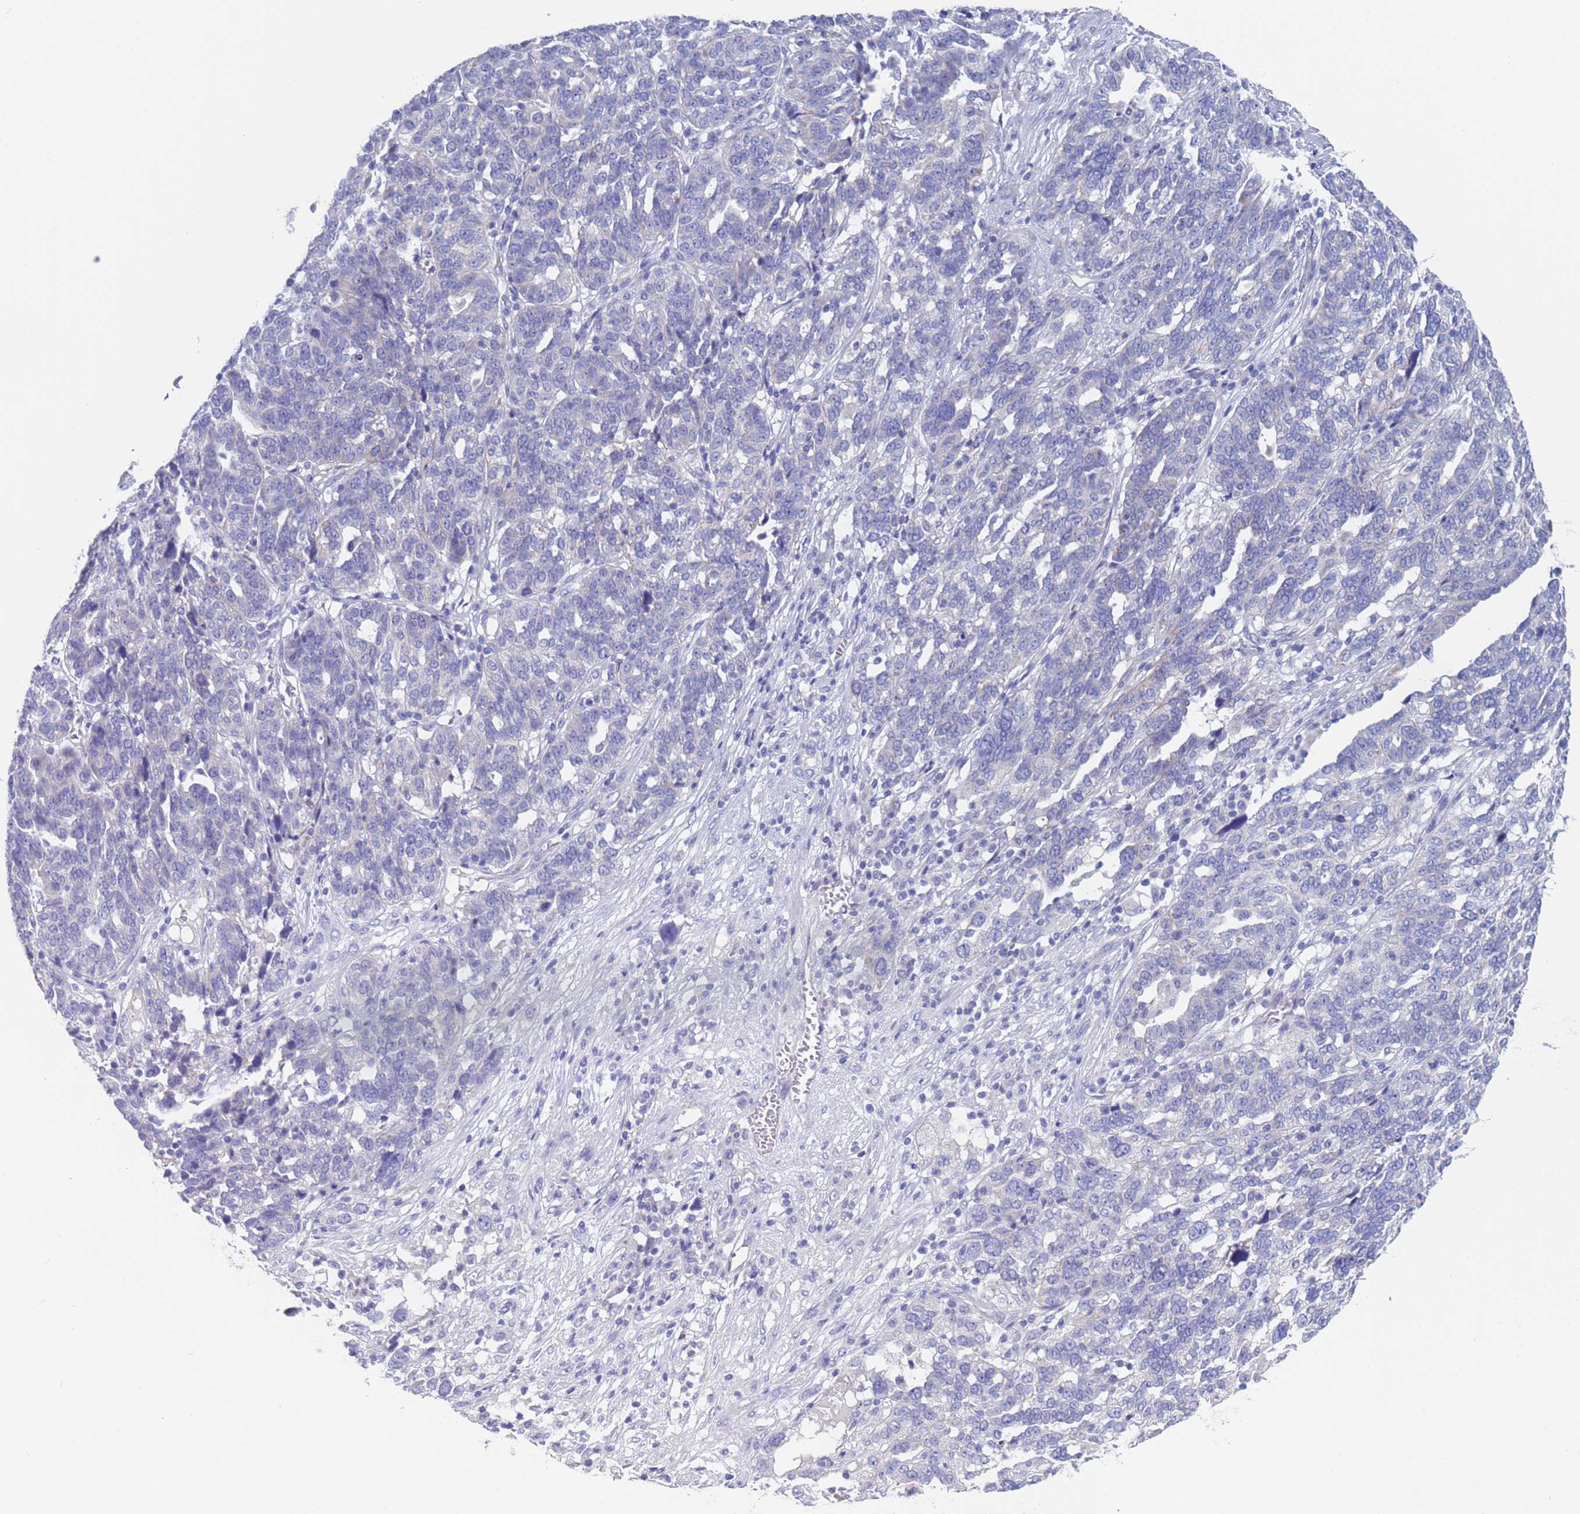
{"staining": {"intensity": "negative", "quantity": "none", "location": "none"}, "tissue": "ovarian cancer", "cell_type": "Tumor cells", "image_type": "cancer", "snomed": [{"axis": "morphology", "description": "Cystadenocarcinoma, serous, NOS"}, {"axis": "topography", "description": "Ovary"}], "caption": "The IHC micrograph has no significant staining in tumor cells of ovarian serous cystadenocarcinoma tissue.", "gene": "PET117", "patient": {"sex": "female", "age": 59}}